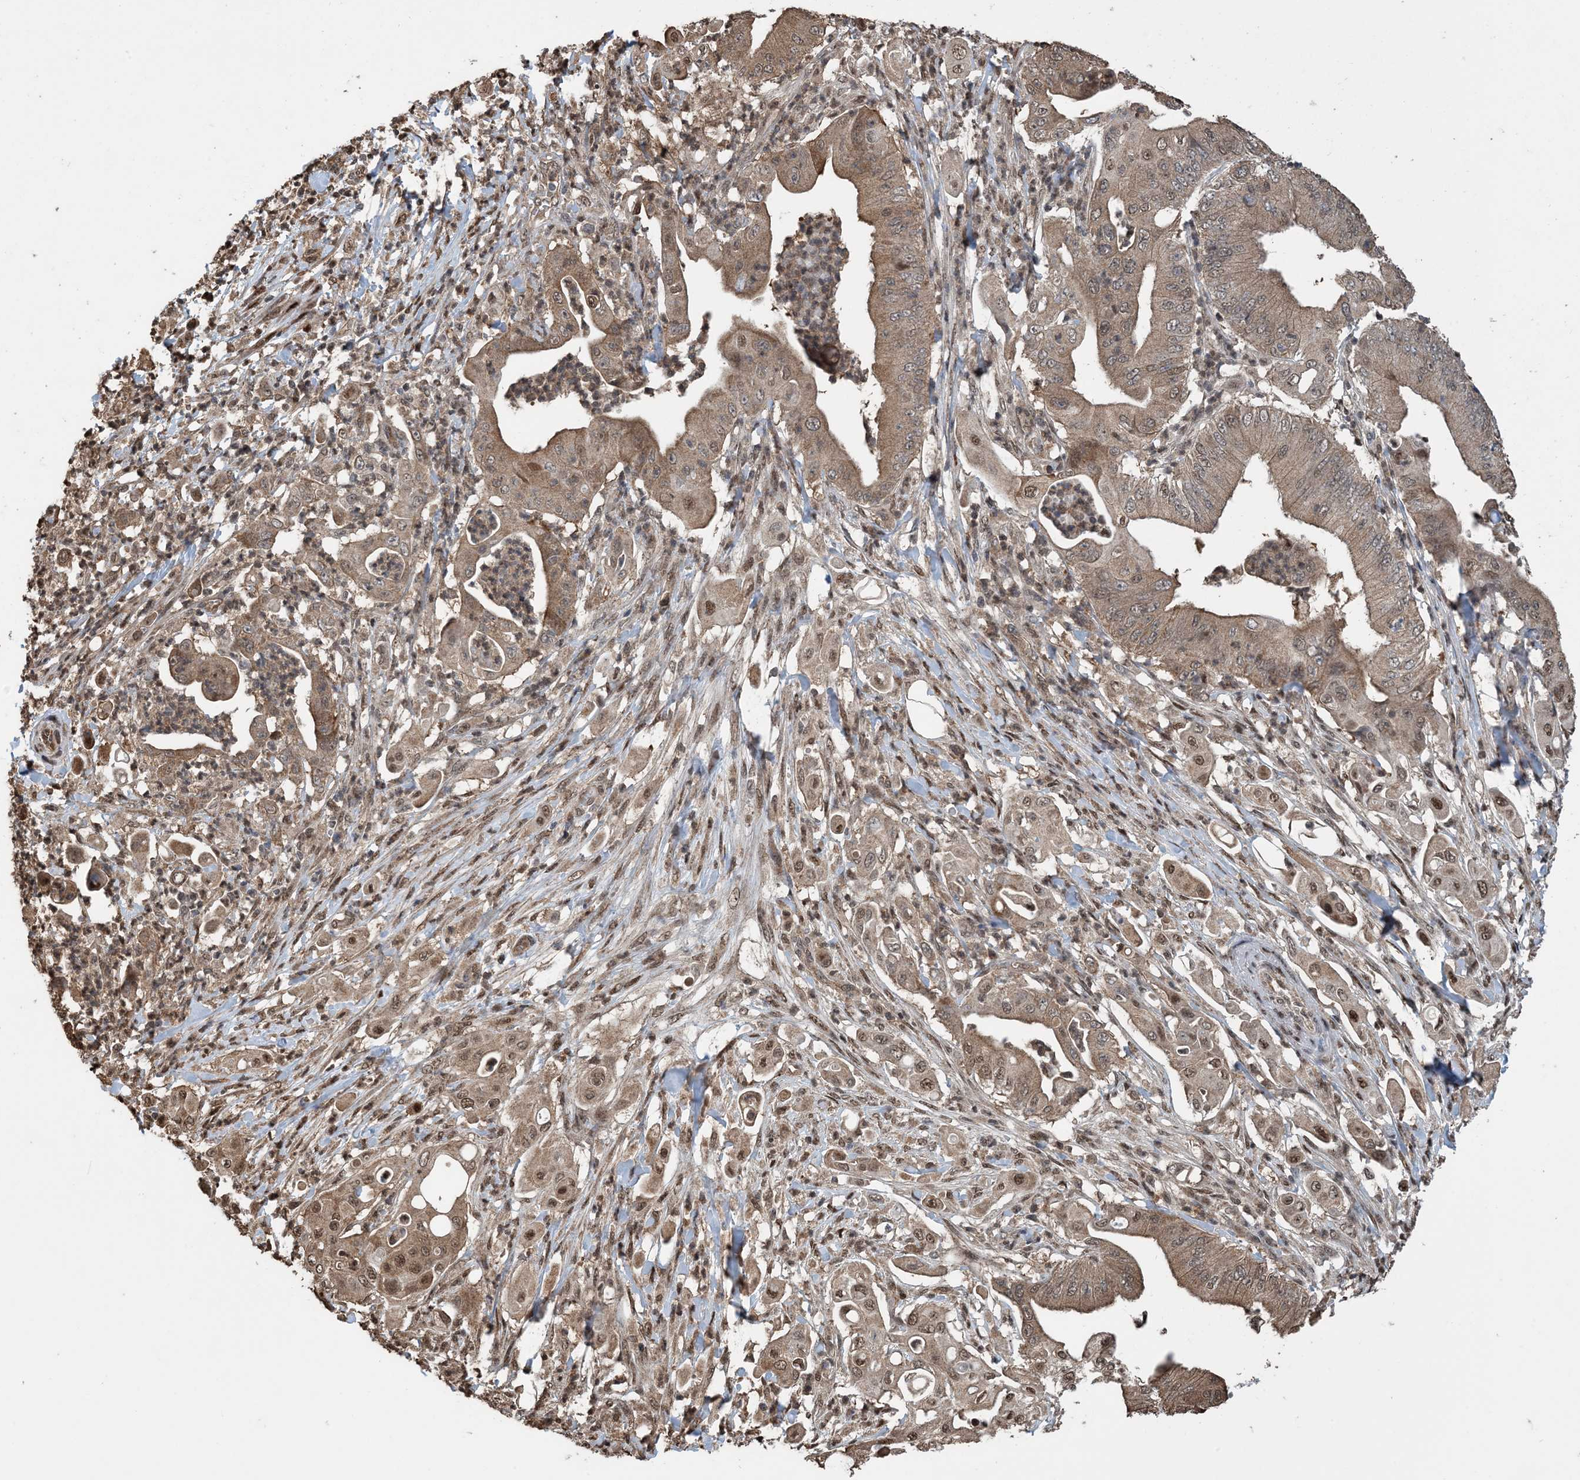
{"staining": {"intensity": "moderate", "quantity": ">75%", "location": "cytoplasmic/membranous,nuclear"}, "tissue": "pancreatic cancer", "cell_type": "Tumor cells", "image_type": "cancer", "snomed": [{"axis": "morphology", "description": "Adenocarcinoma, NOS"}, {"axis": "topography", "description": "Pancreas"}], "caption": "Immunohistochemical staining of human adenocarcinoma (pancreatic) shows moderate cytoplasmic/membranous and nuclear protein expression in about >75% of tumor cells. The staining was performed using DAB (3,3'-diaminobenzidine), with brown indicating positive protein expression. Nuclei are stained blue with hematoxylin.", "gene": "HSPA1A", "patient": {"sex": "female", "age": 77}}